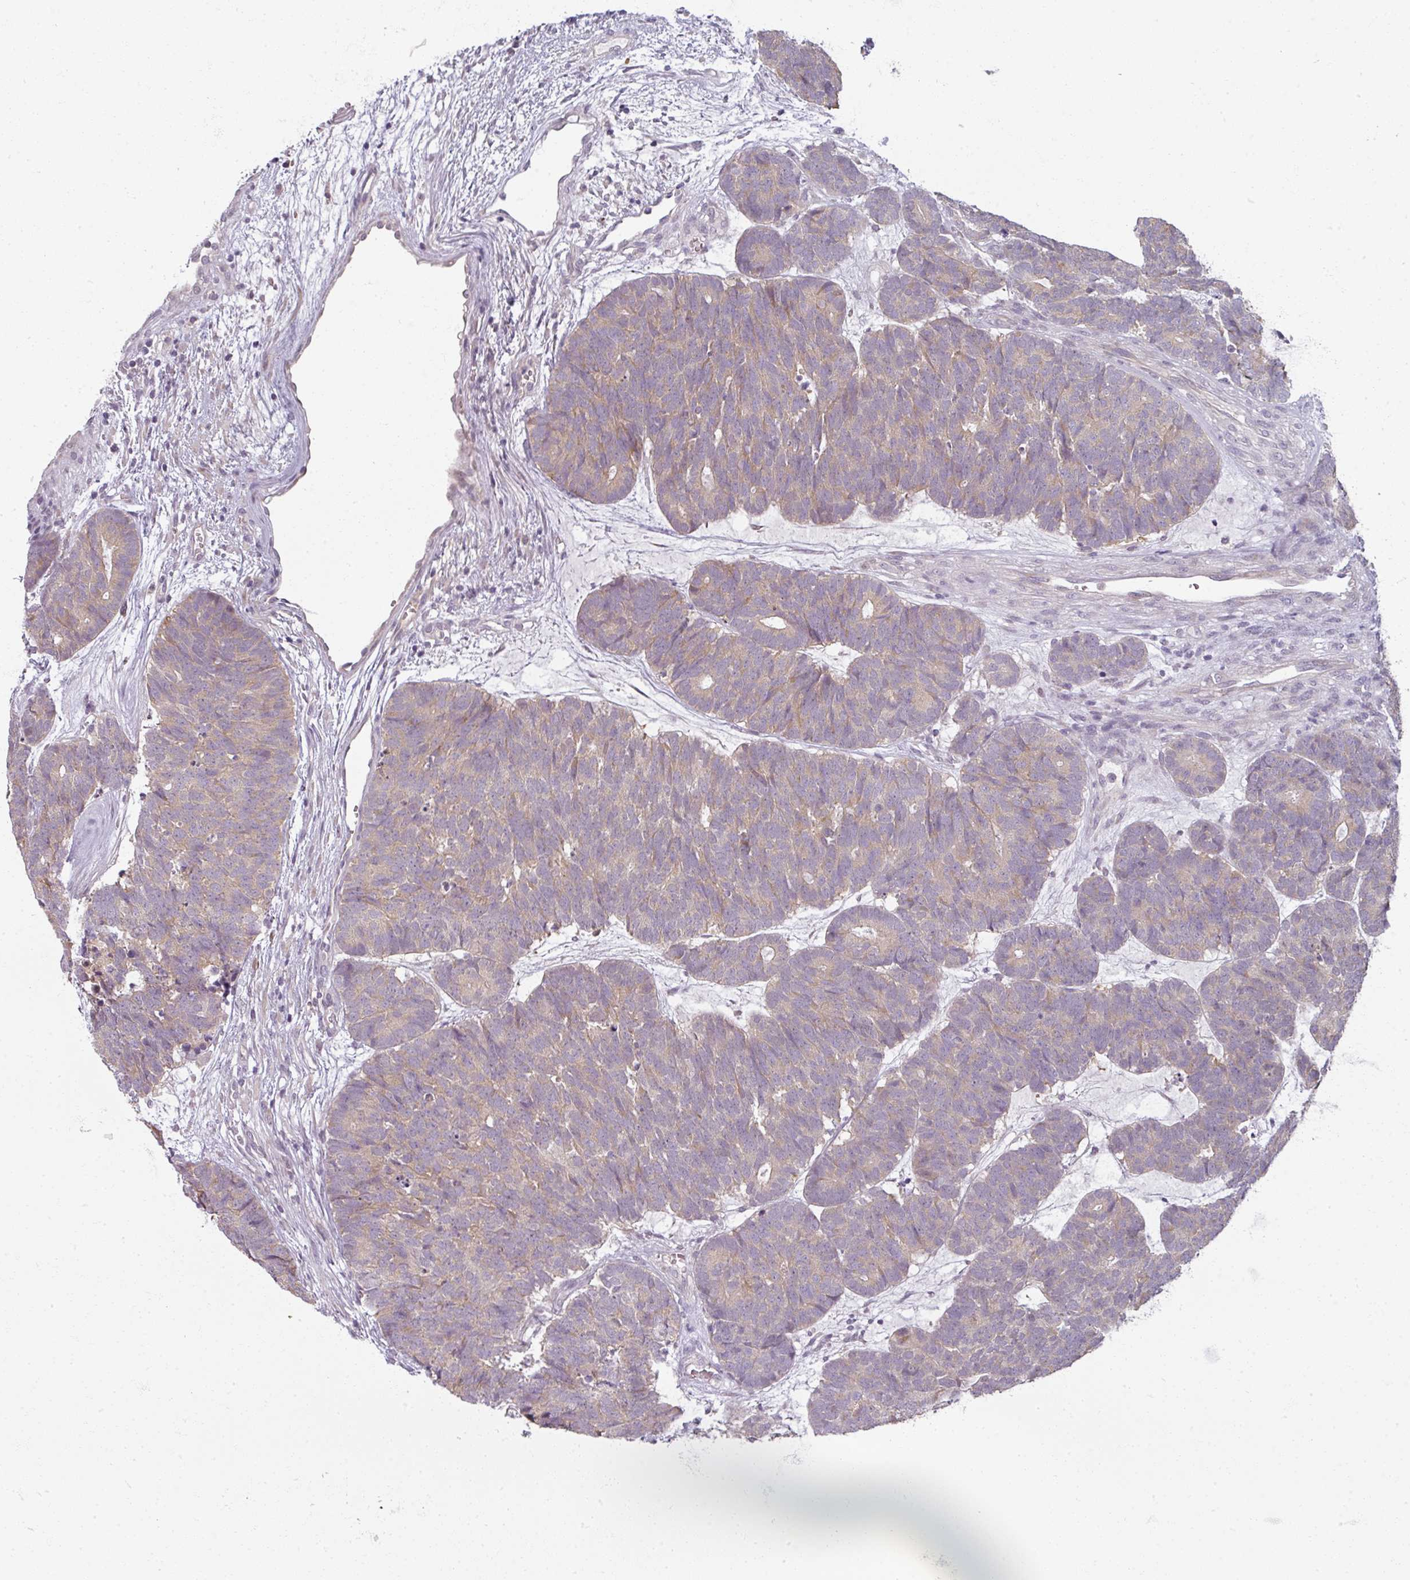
{"staining": {"intensity": "weak", "quantity": "25%-75%", "location": "cytoplasmic/membranous"}, "tissue": "head and neck cancer", "cell_type": "Tumor cells", "image_type": "cancer", "snomed": [{"axis": "morphology", "description": "Adenocarcinoma, NOS"}, {"axis": "topography", "description": "Head-Neck"}], "caption": "A micrograph of human head and neck cancer (adenocarcinoma) stained for a protein demonstrates weak cytoplasmic/membranous brown staining in tumor cells. (DAB IHC, brown staining for protein, blue staining for nuclei).", "gene": "MYMK", "patient": {"sex": "female", "age": 81}}